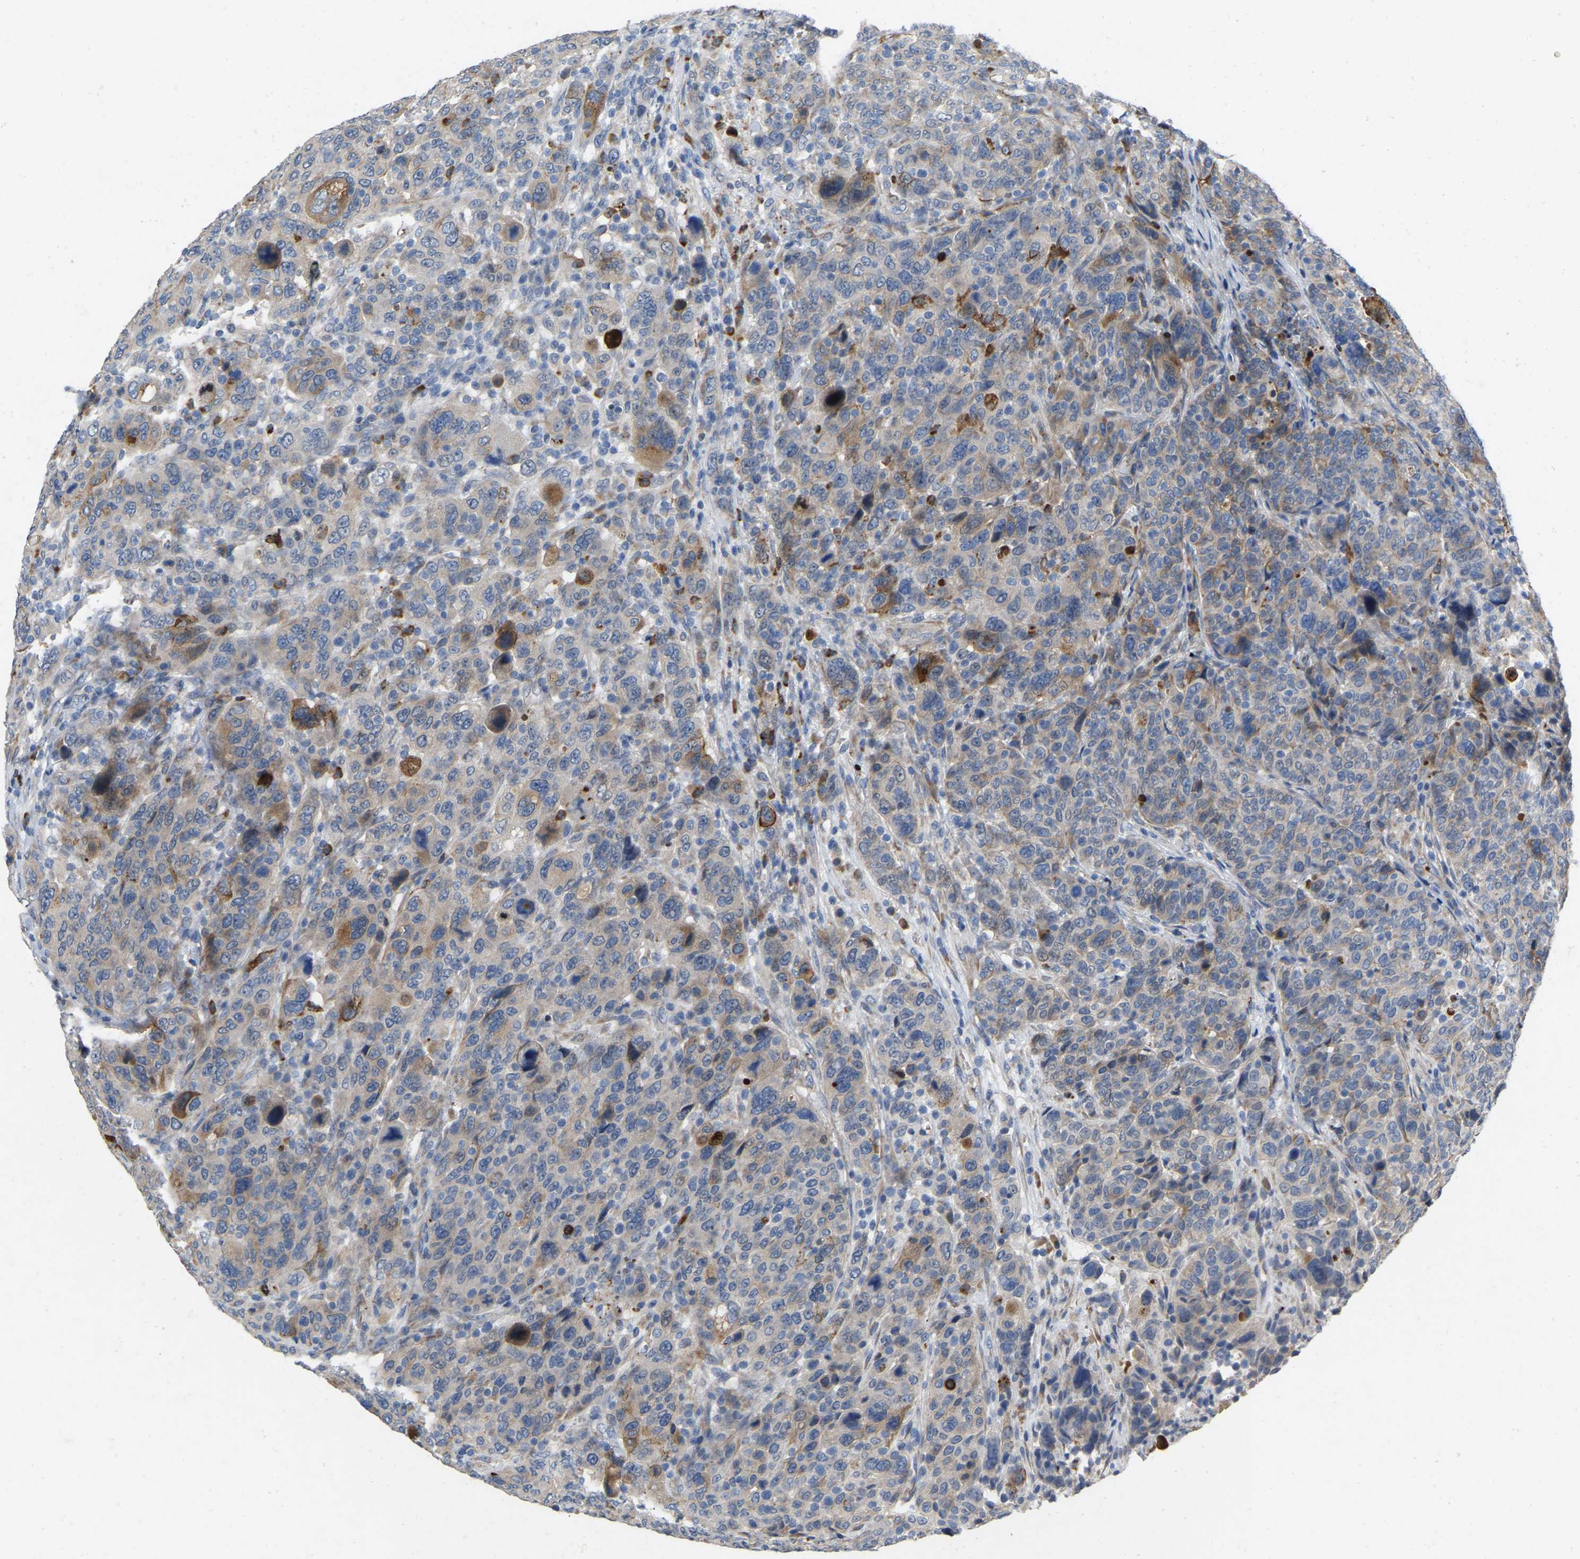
{"staining": {"intensity": "weak", "quantity": "25%-75%", "location": "cytoplasmic/membranous"}, "tissue": "breast cancer", "cell_type": "Tumor cells", "image_type": "cancer", "snomed": [{"axis": "morphology", "description": "Duct carcinoma"}, {"axis": "topography", "description": "Breast"}], "caption": "Breast invasive ductal carcinoma was stained to show a protein in brown. There is low levels of weak cytoplasmic/membranous expression in about 25%-75% of tumor cells. The staining is performed using DAB brown chromogen to label protein expression. The nuclei are counter-stained blue using hematoxylin.", "gene": "RHEB", "patient": {"sex": "female", "age": 37}}